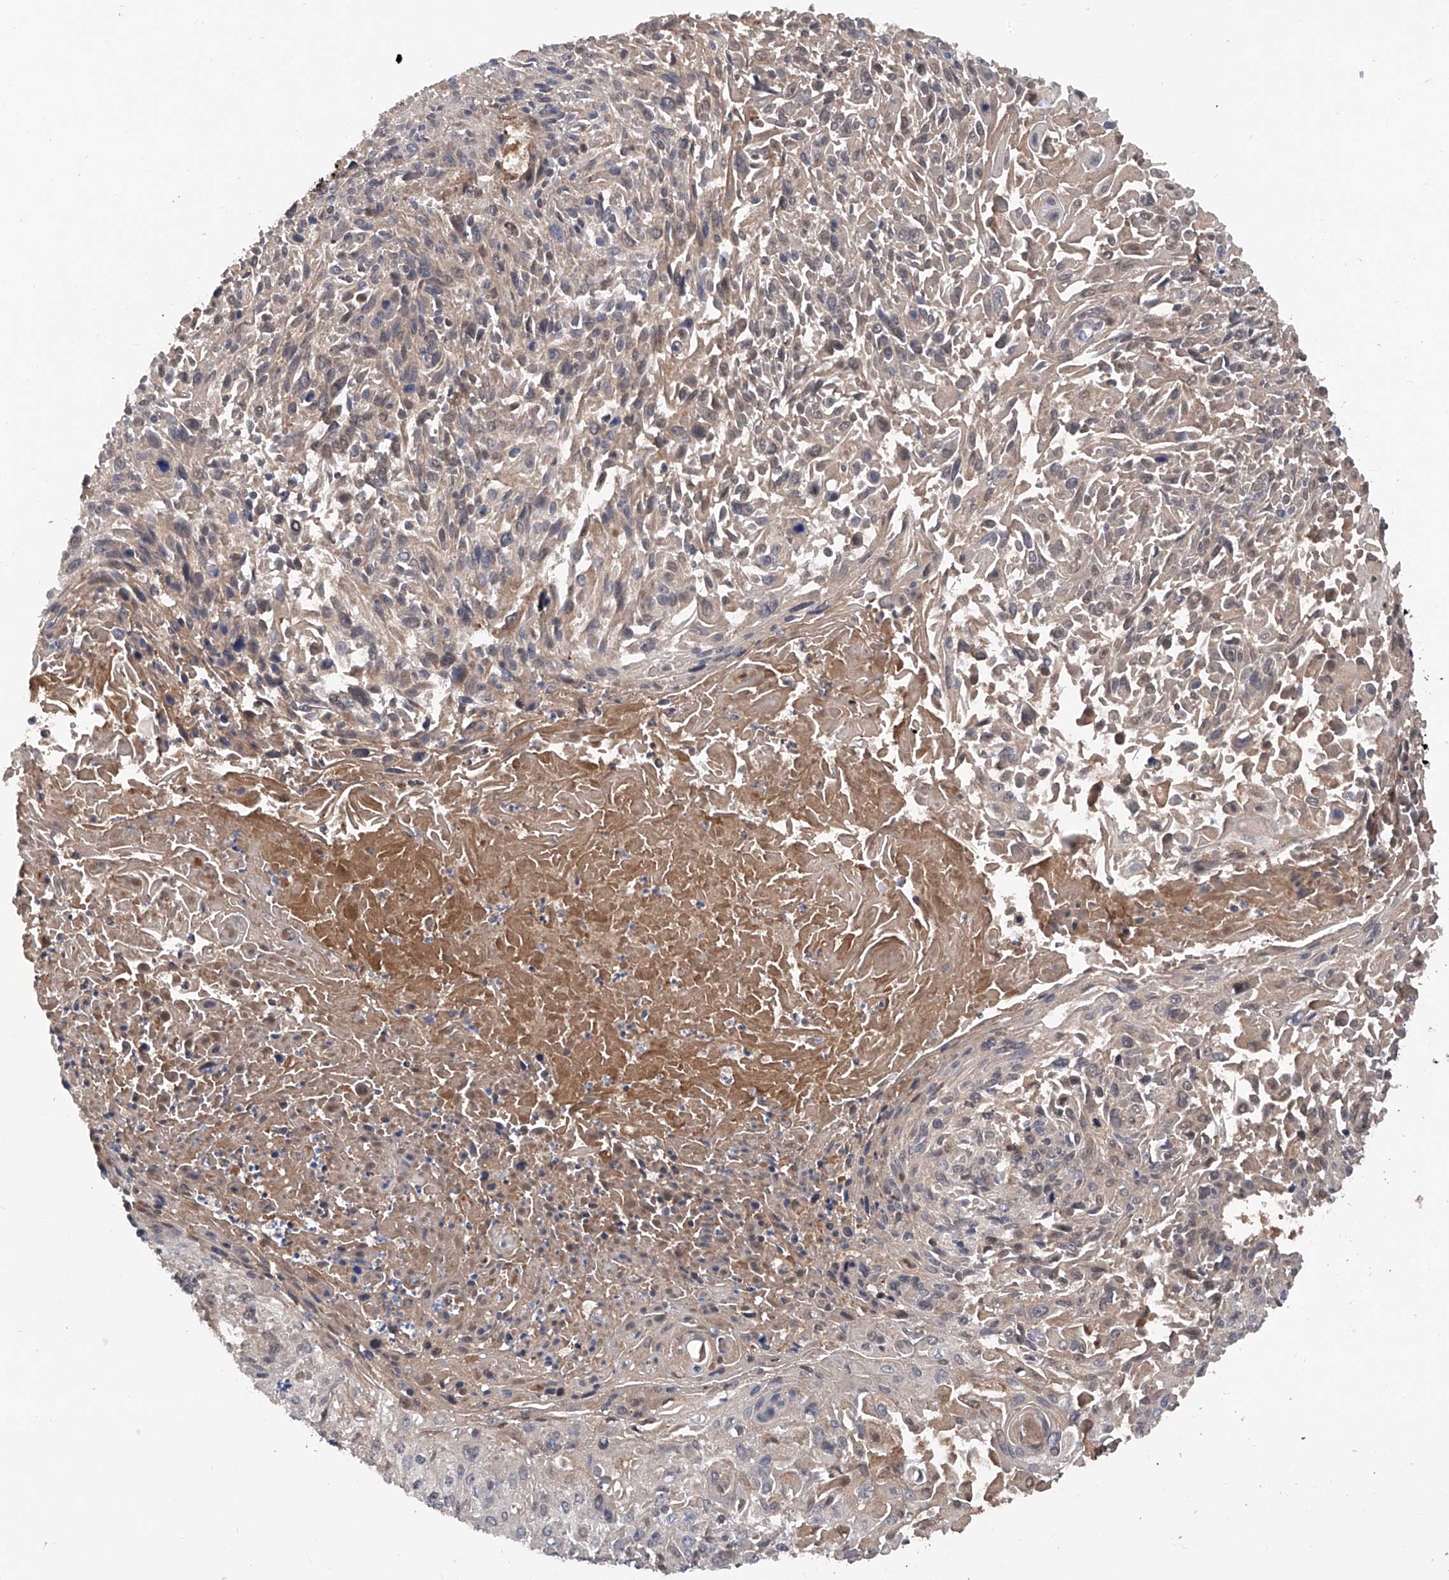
{"staining": {"intensity": "weak", "quantity": "<25%", "location": "cytoplasmic/membranous,nuclear"}, "tissue": "cervical cancer", "cell_type": "Tumor cells", "image_type": "cancer", "snomed": [{"axis": "morphology", "description": "Squamous cell carcinoma, NOS"}, {"axis": "topography", "description": "Cervix"}], "caption": "This is an IHC micrograph of cervical cancer. There is no expression in tumor cells.", "gene": "ASCC3", "patient": {"sex": "female", "age": 51}}